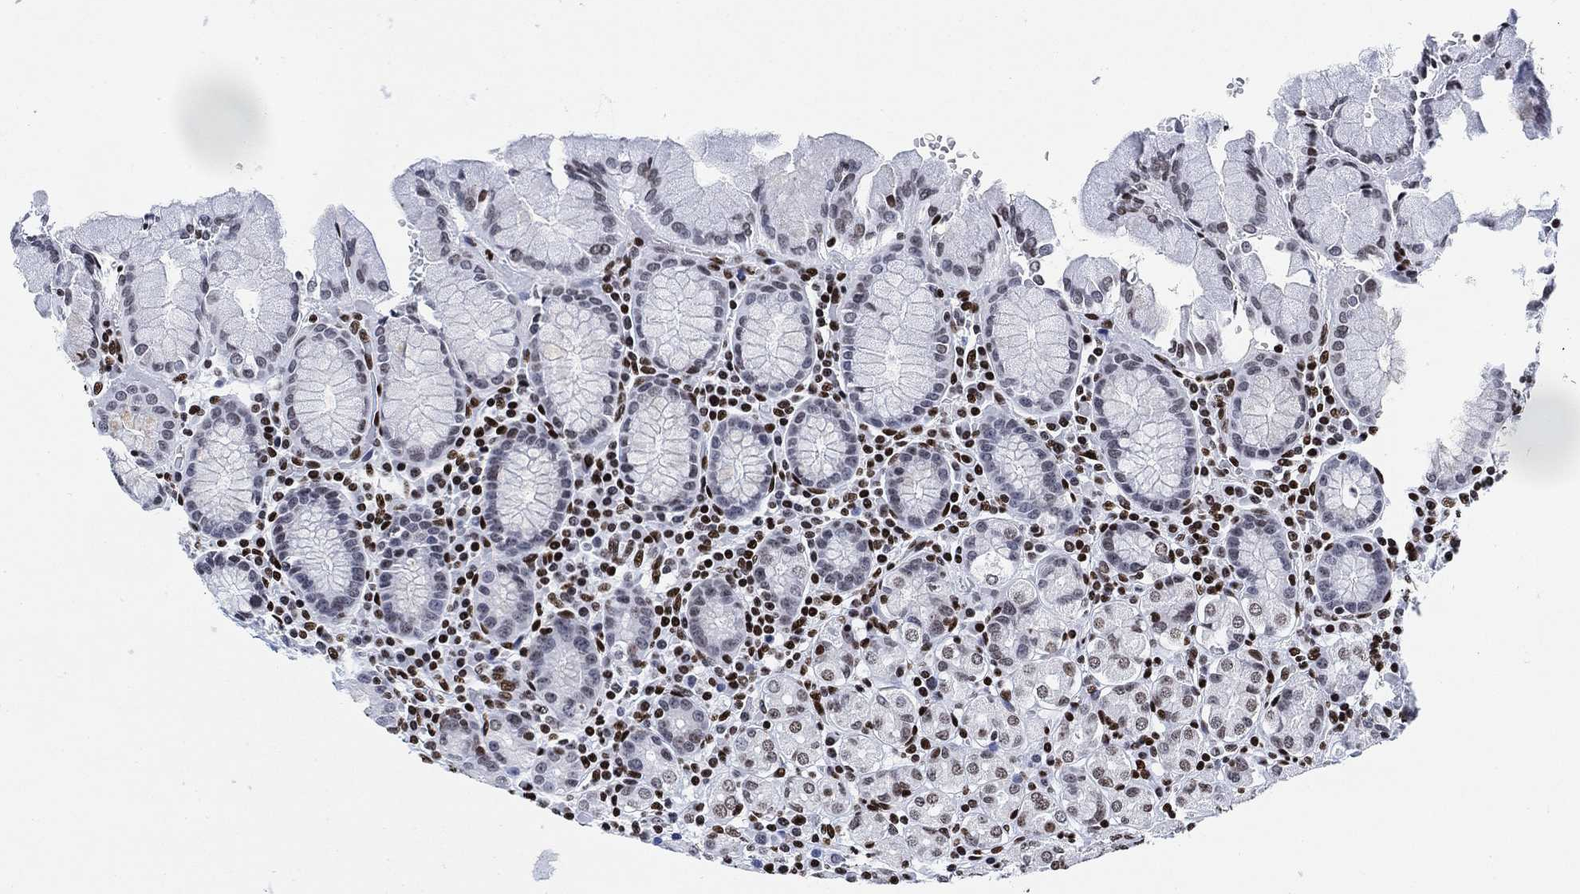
{"staining": {"intensity": "moderate", "quantity": "<25%", "location": "nuclear"}, "tissue": "stomach", "cell_type": "Glandular cells", "image_type": "normal", "snomed": [{"axis": "morphology", "description": "Normal tissue, NOS"}, {"axis": "topography", "description": "Stomach, upper"}, {"axis": "topography", "description": "Stomach"}], "caption": "Stomach stained with immunohistochemistry reveals moderate nuclear expression in about <25% of glandular cells.", "gene": "H1", "patient": {"sex": "male", "age": 62}}